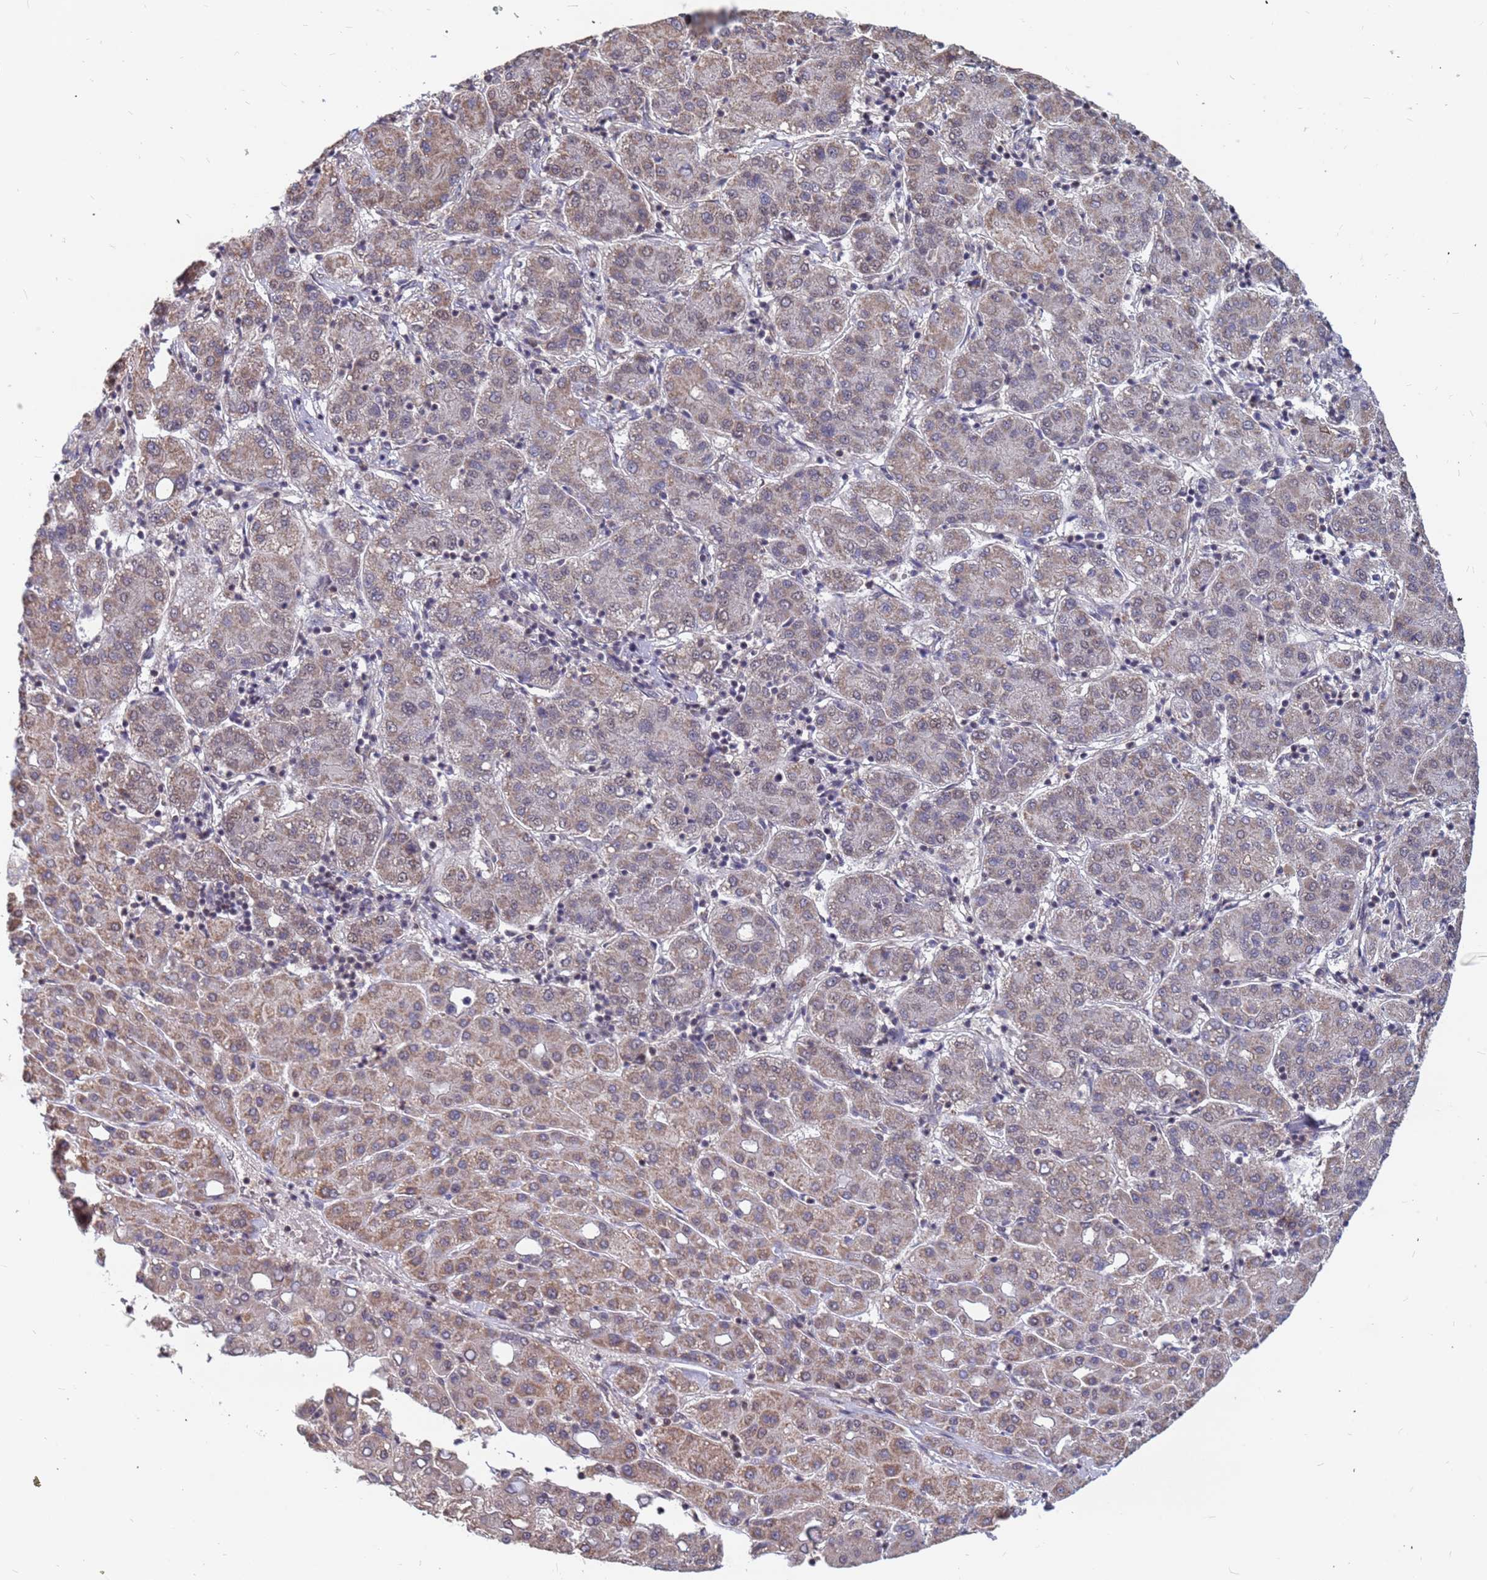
{"staining": {"intensity": "weak", "quantity": "25%-75%", "location": "cytoplasmic/membranous"}, "tissue": "liver cancer", "cell_type": "Tumor cells", "image_type": "cancer", "snomed": [{"axis": "morphology", "description": "Carcinoma, Hepatocellular, NOS"}, {"axis": "topography", "description": "Liver"}], "caption": "The micrograph demonstrates staining of liver cancer, revealing weak cytoplasmic/membranous protein staining (brown color) within tumor cells.", "gene": "DENND2B", "patient": {"sex": "male", "age": 65}}